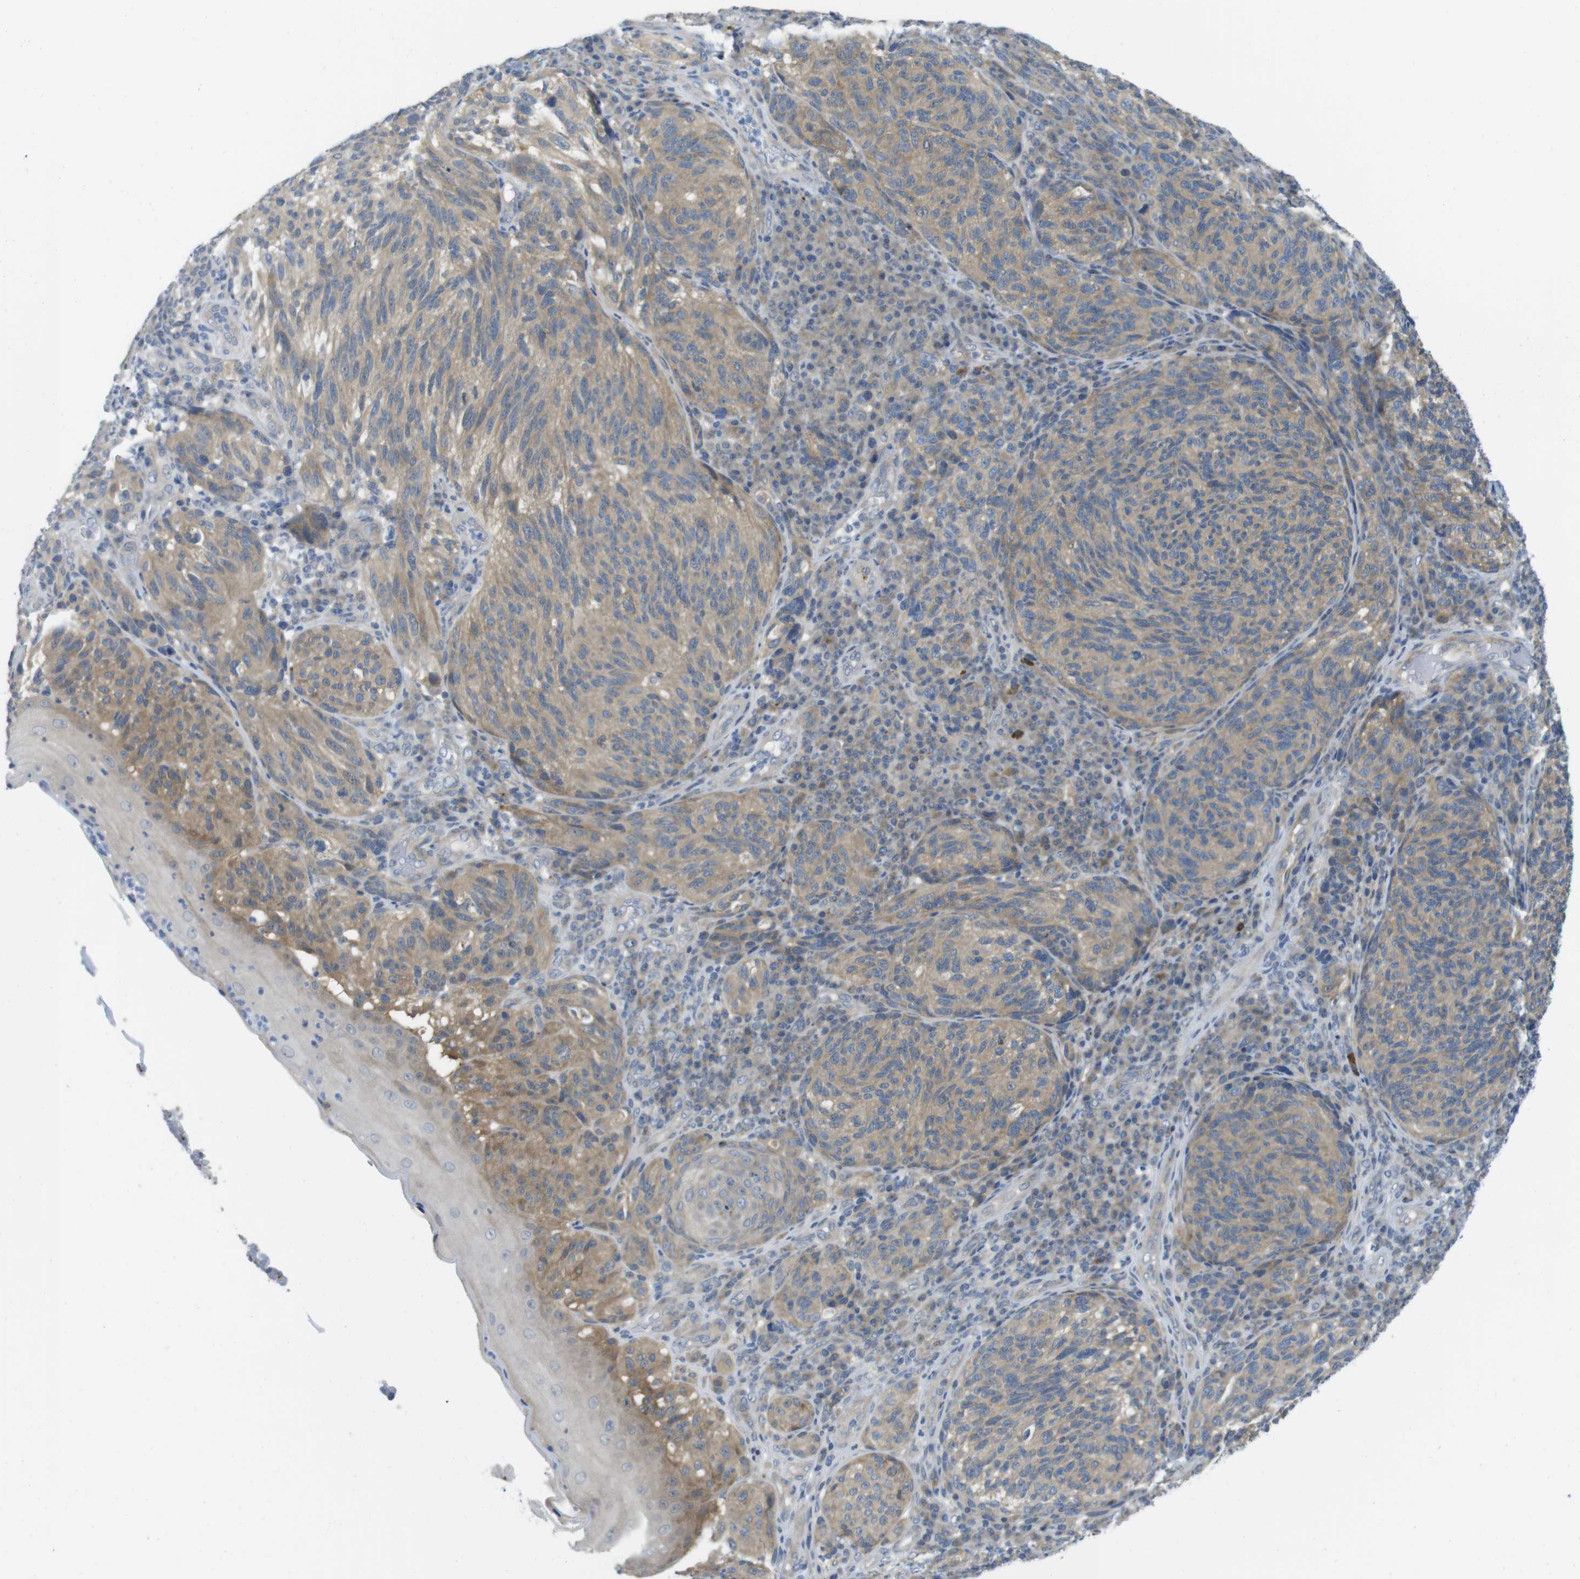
{"staining": {"intensity": "weak", "quantity": ">75%", "location": "cytoplasmic/membranous"}, "tissue": "melanoma", "cell_type": "Tumor cells", "image_type": "cancer", "snomed": [{"axis": "morphology", "description": "Malignant melanoma, NOS"}, {"axis": "topography", "description": "Skin"}], "caption": "A histopathology image showing weak cytoplasmic/membranous staining in approximately >75% of tumor cells in melanoma, as visualized by brown immunohistochemical staining.", "gene": "CASP2", "patient": {"sex": "female", "age": 73}}